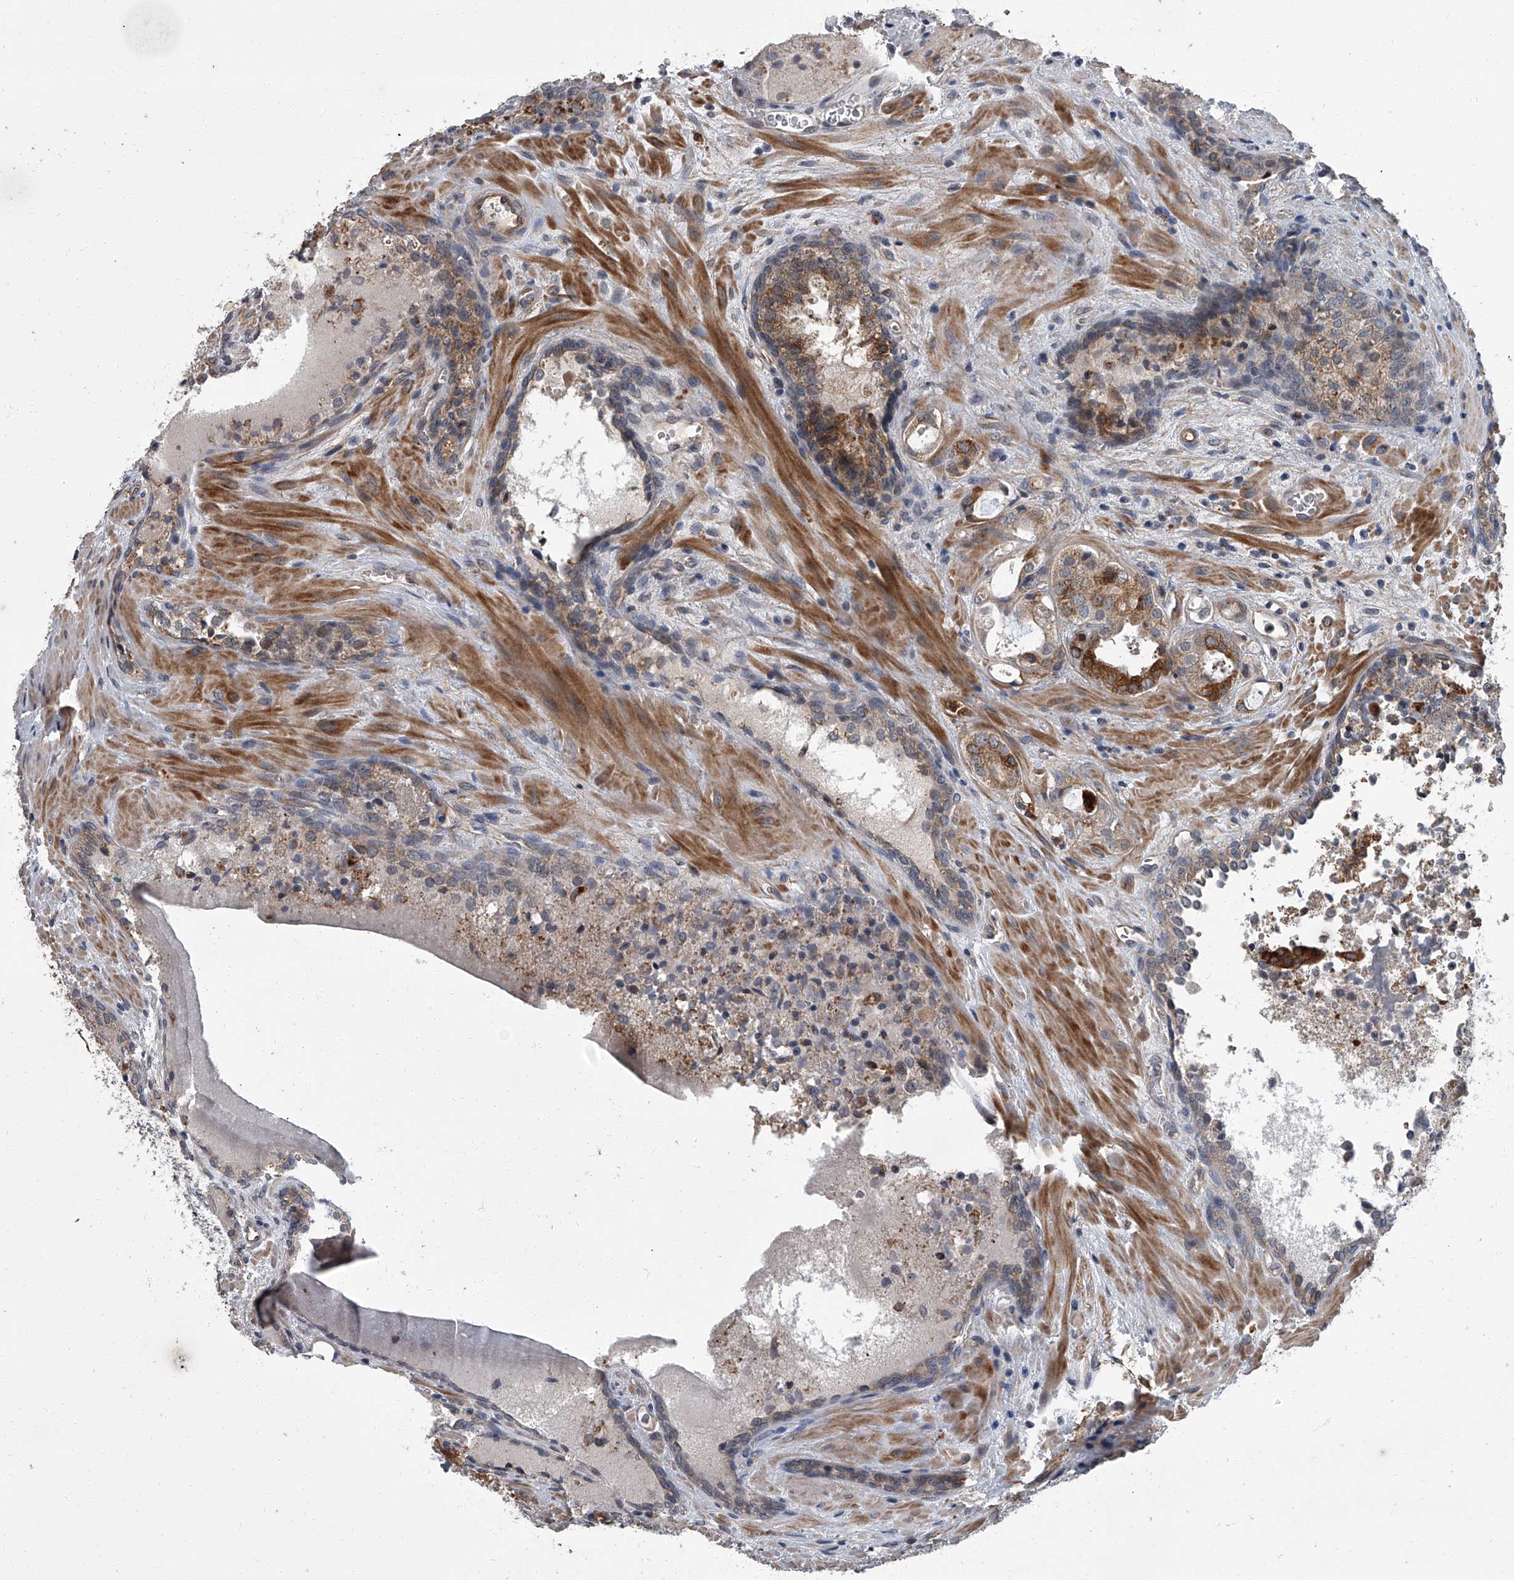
{"staining": {"intensity": "moderate", "quantity": ">75%", "location": "cytoplasmic/membranous"}, "tissue": "prostate cancer", "cell_type": "Tumor cells", "image_type": "cancer", "snomed": [{"axis": "morphology", "description": "Adenocarcinoma, Low grade"}, {"axis": "topography", "description": "Prostate"}], "caption": "Immunohistochemistry staining of low-grade adenocarcinoma (prostate), which reveals medium levels of moderate cytoplasmic/membranous positivity in approximately >75% of tumor cells indicating moderate cytoplasmic/membranous protein expression. The staining was performed using DAB (brown) for protein detection and nuclei were counterstained in hematoxylin (blue).", "gene": "SIRT4", "patient": {"sex": "male", "age": 67}}